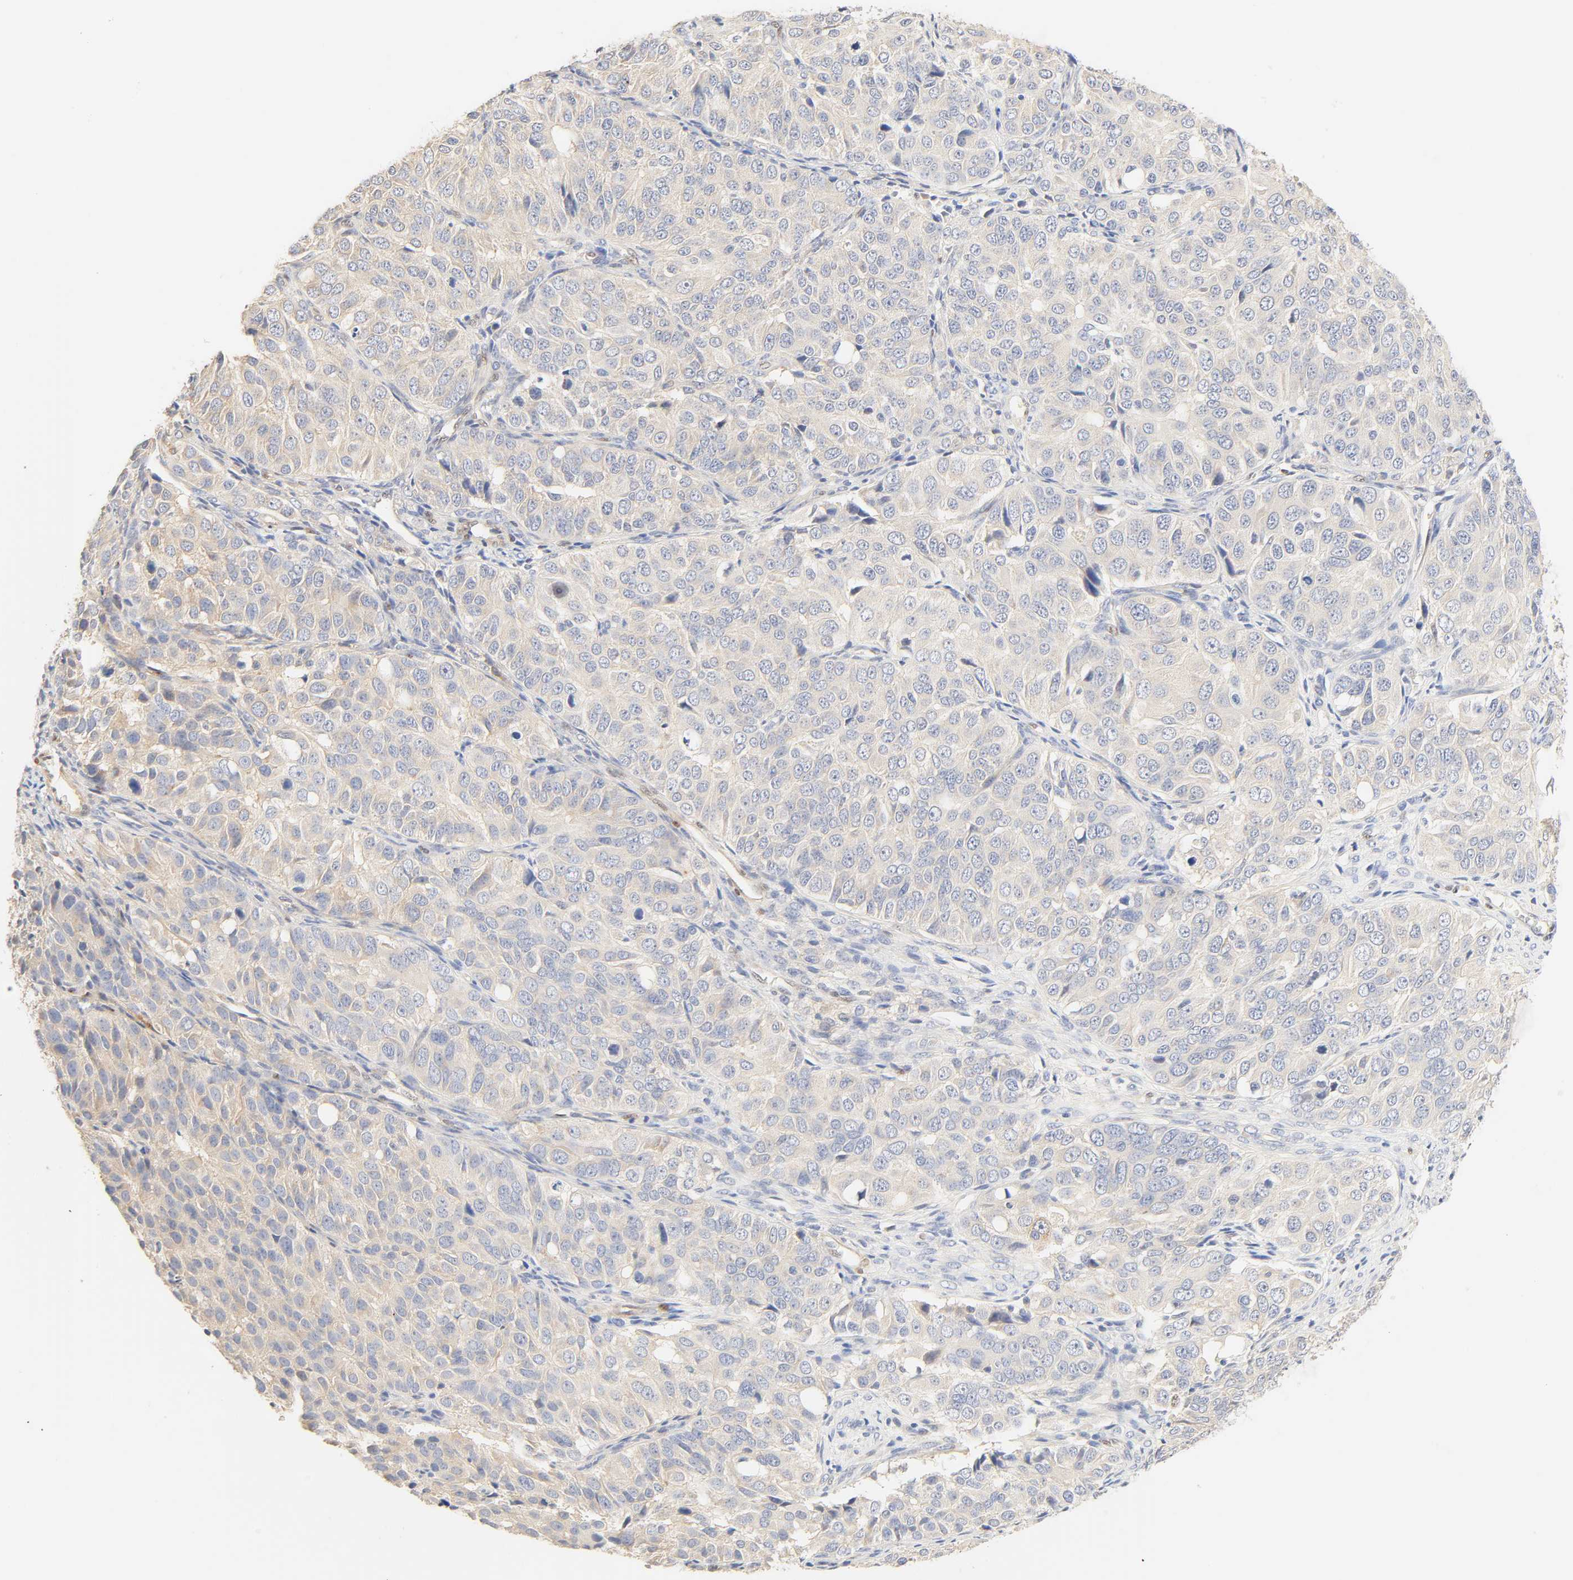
{"staining": {"intensity": "negative", "quantity": "none", "location": "none"}, "tissue": "ovarian cancer", "cell_type": "Tumor cells", "image_type": "cancer", "snomed": [{"axis": "morphology", "description": "Carcinoma, endometroid"}, {"axis": "topography", "description": "Ovary"}], "caption": "Immunohistochemistry (IHC) of endometroid carcinoma (ovarian) reveals no expression in tumor cells.", "gene": "BORCS8-MEF2B", "patient": {"sex": "female", "age": 51}}